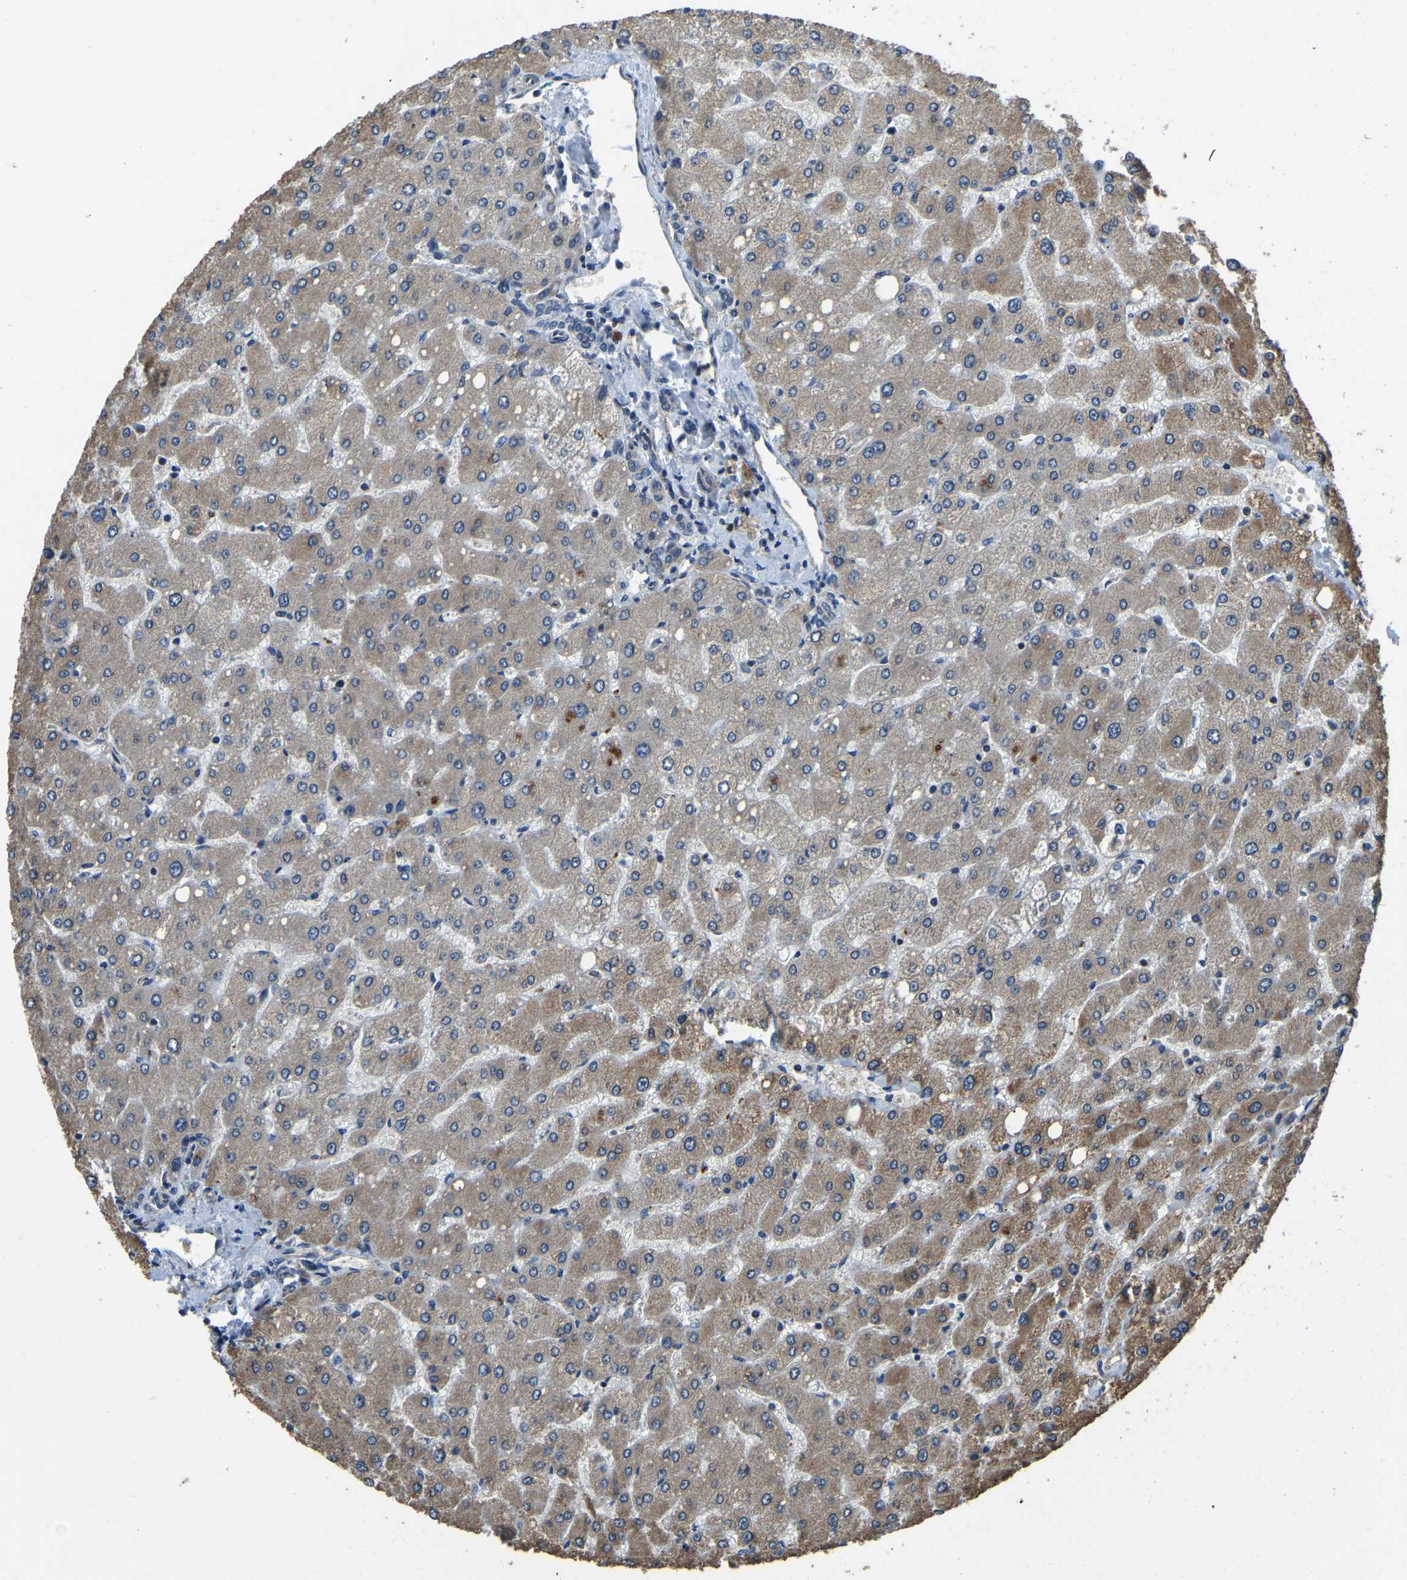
{"staining": {"intensity": "weak", "quantity": ">75%", "location": "cytoplasmic/membranous"}, "tissue": "liver", "cell_type": "Cholangiocytes", "image_type": "normal", "snomed": [{"axis": "morphology", "description": "Normal tissue, NOS"}, {"axis": "topography", "description": "Liver"}], "caption": "Cholangiocytes show weak cytoplasmic/membranous staining in about >75% of cells in unremarkable liver.", "gene": "DFFA", "patient": {"sex": "male", "age": 55}}